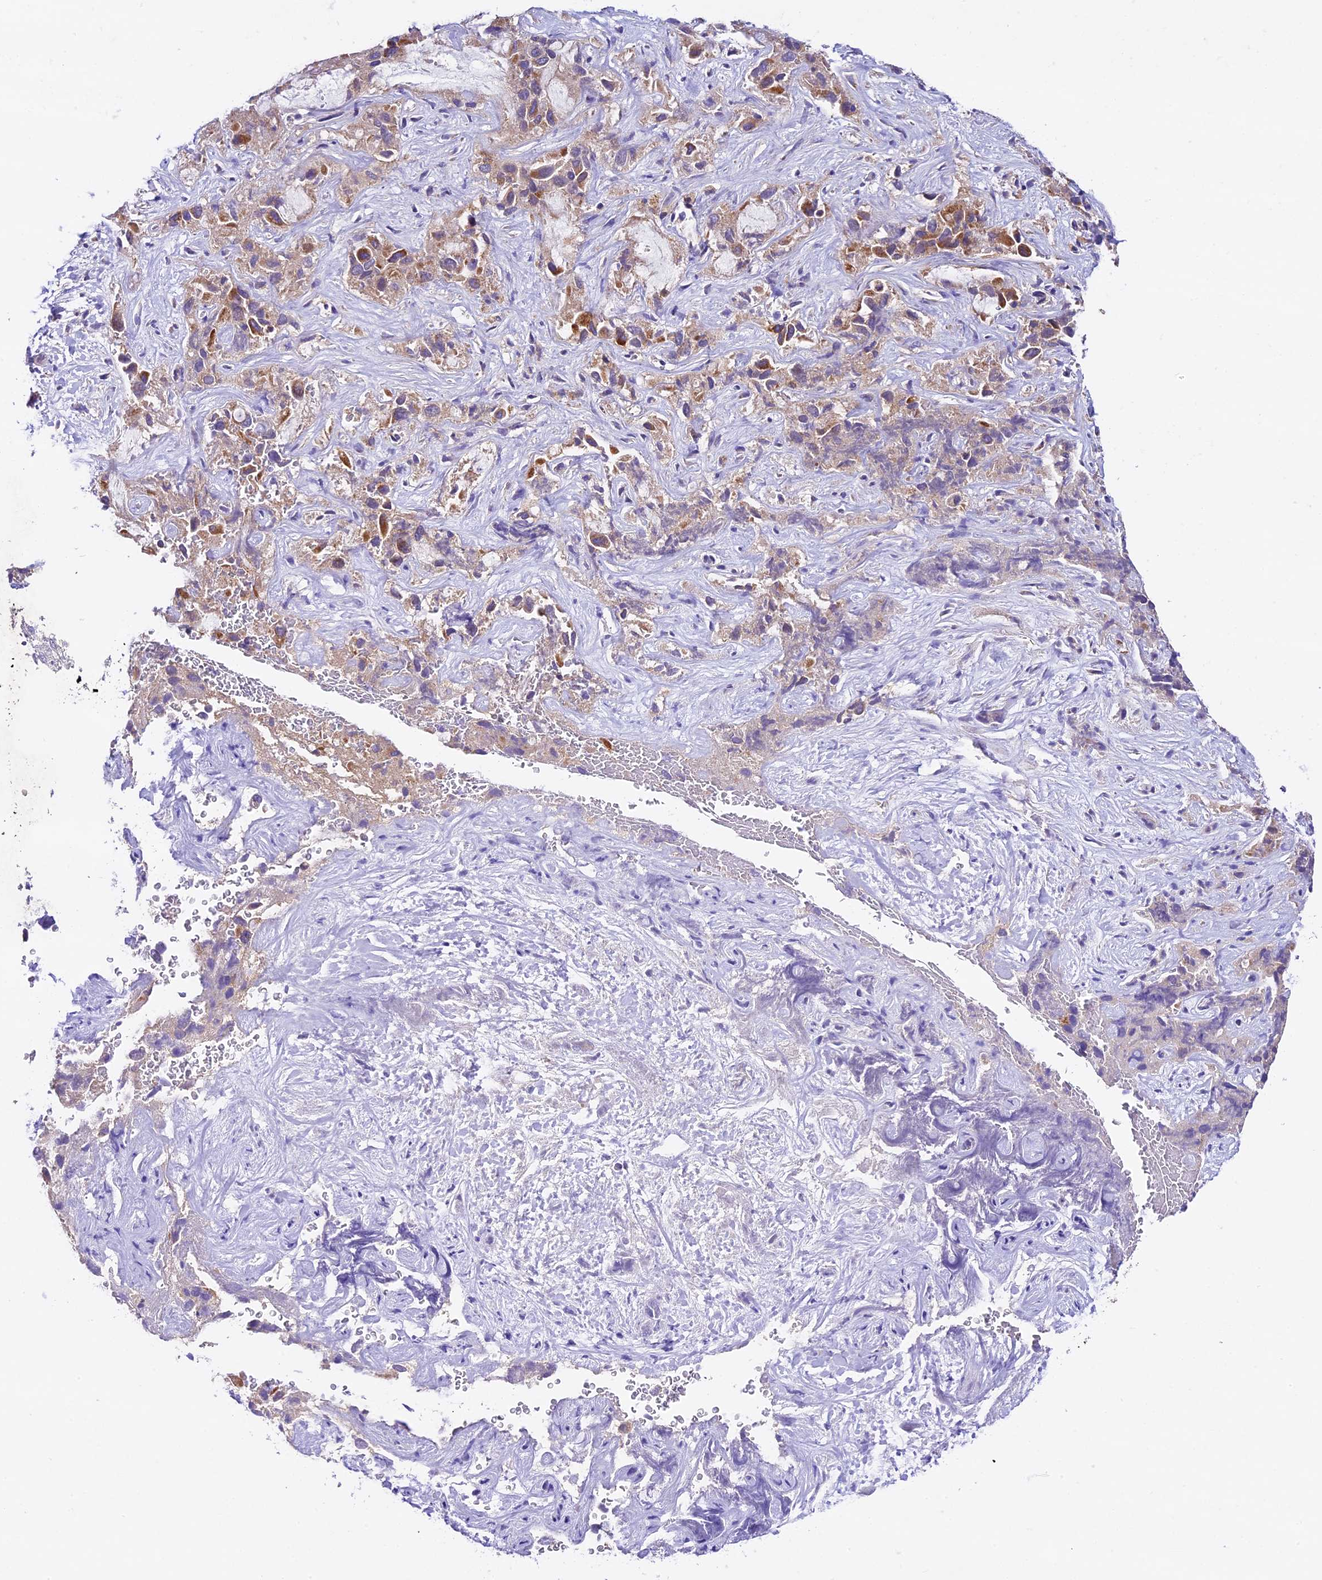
{"staining": {"intensity": "moderate", "quantity": ">75%", "location": "cytoplasmic/membranous"}, "tissue": "liver cancer", "cell_type": "Tumor cells", "image_type": "cancer", "snomed": [{"axis": "morphology", "description": "Cholangiocarcinoma"}, {"axis": "topography", "description": "Liver"}], "caption": "Immunohistochemistry (IHC) photomicrograph of liver cholangiocarcinoma stained for a protein (brown), which reveals medium levels of moderate cytoplasmic/membranous staining in about >75% of tumor cells.", "gene": "CARS2", "patient": {"sex": "female", "age": 52}}